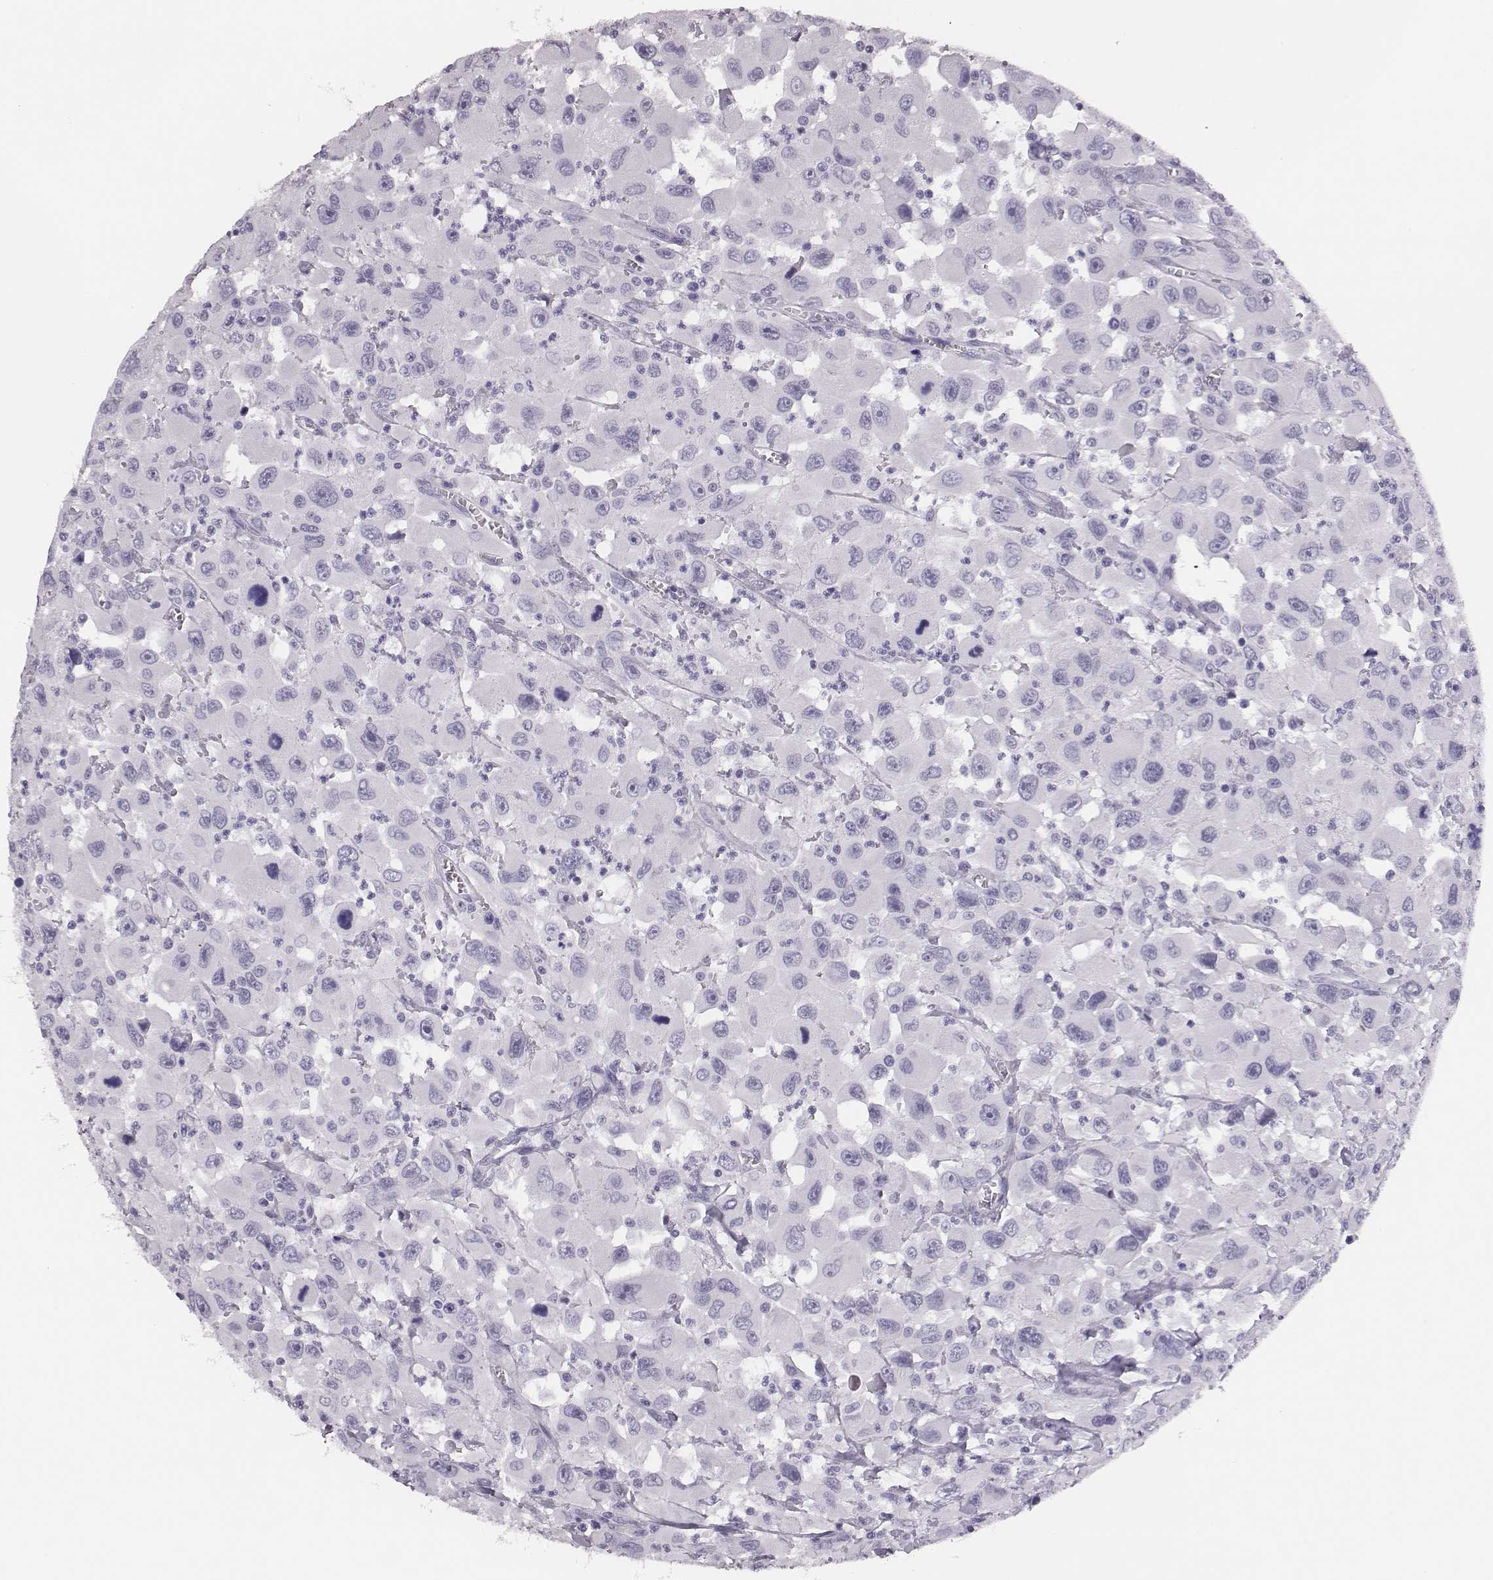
{"staining": {"intensity": "negative", "quantity": "none", "location": "none"}, "tissue": "head and neck cancer", "cell_type": "Tumor cells", "image_type": "cancer", "snomed": [{"axis": "morphology", "description": "Squamous cell carcinoma, NOS"}, {"axis": "morphology", "description": "Squamous cell carcinoma, metastatic, NOS"}, {"axis": "topography", "description": "Oral tissue"}, {"axis": "topography", "description": "Head-Neck"}], "caption": "Tumor cells are negative for brown protein staining in metastatic squamous cell carcinoma (head and neck).", "gene": "H1-6", "patient": {"sex": "female", "age": 85}}